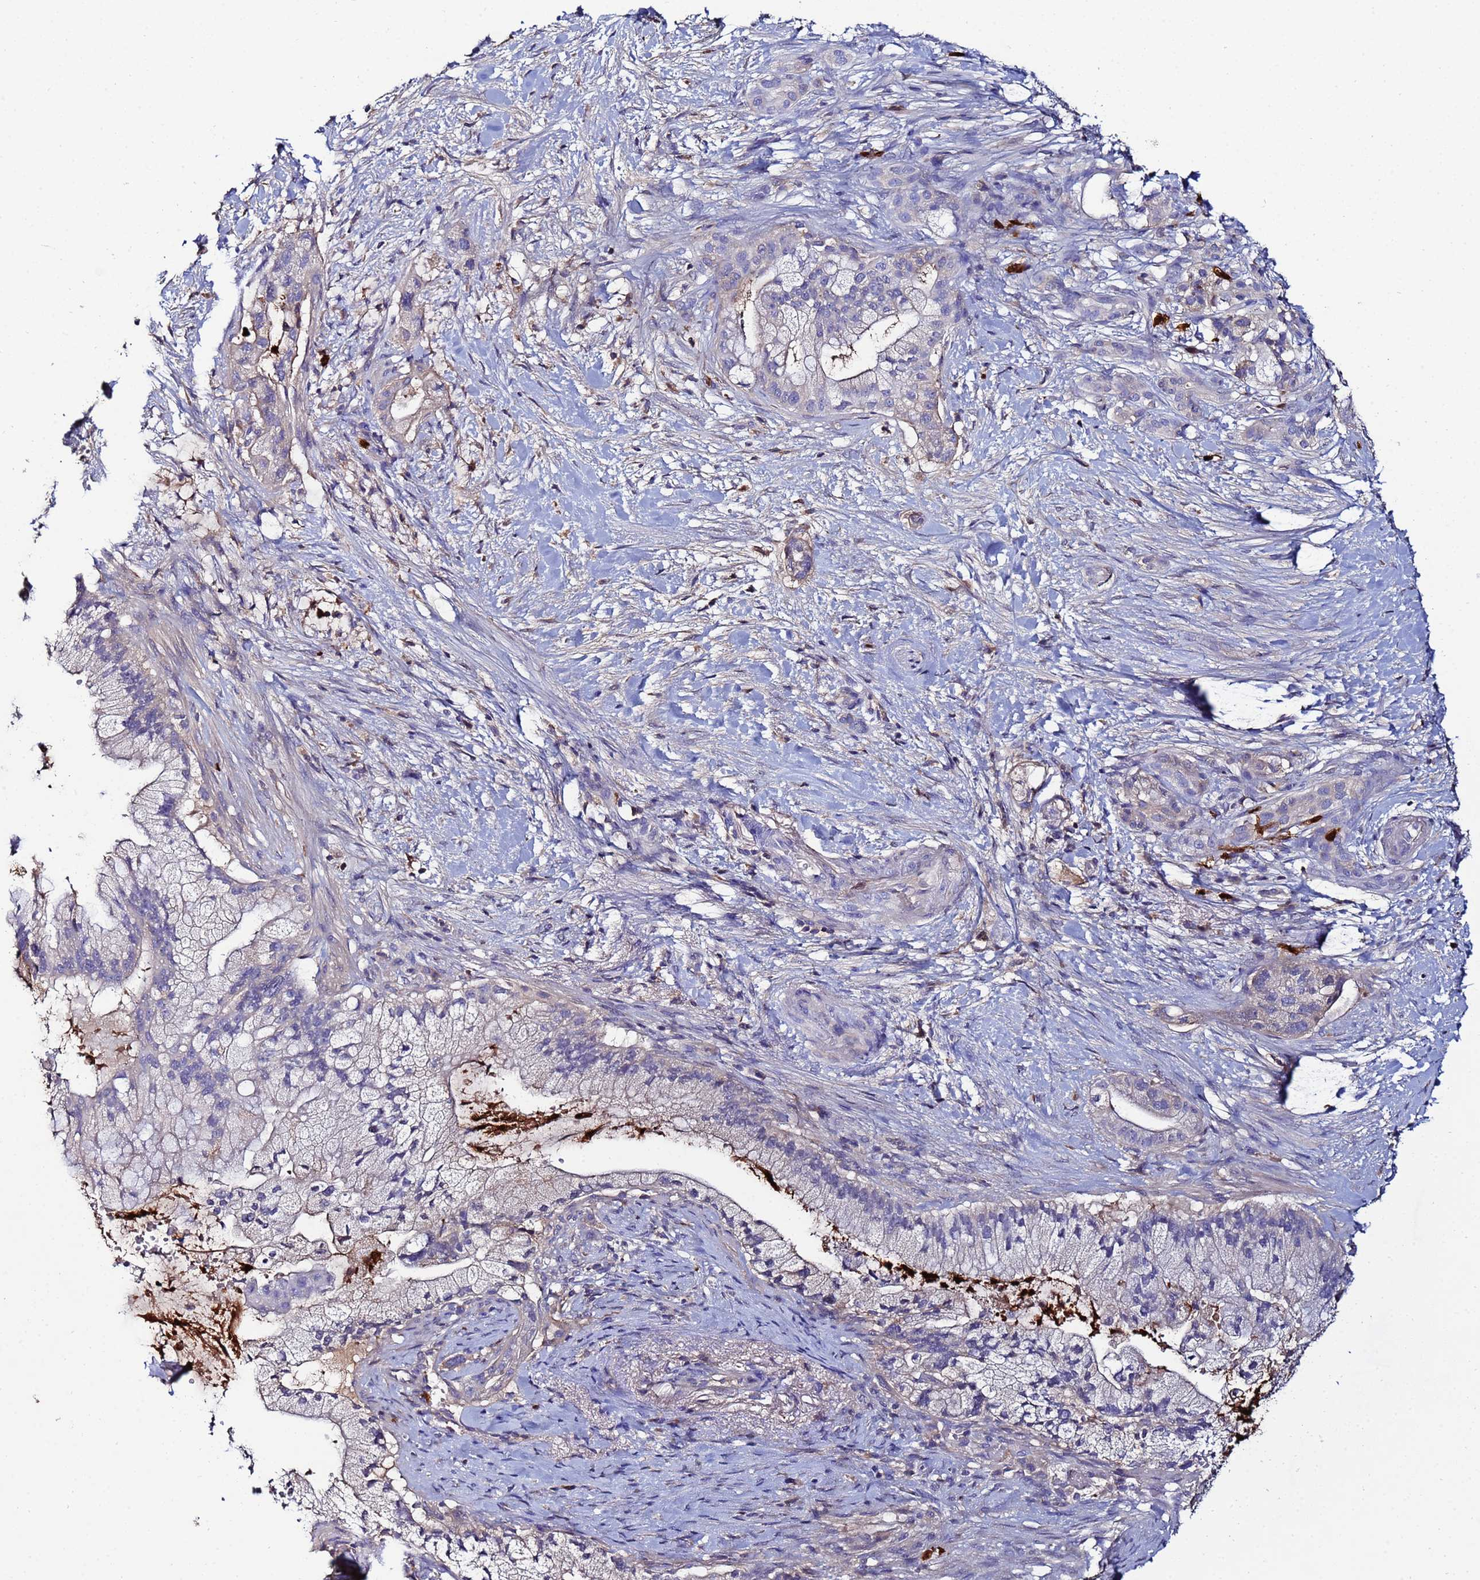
{"staining": {"intensity": "negative", "quantity": "none", "location": "none"}, "tissue": "pancreatic cancer", "cell_type": "Tumor cells", "image_type": "cancer", "snomed": [{"axis": "morphology", "description": "Adenocarcinoma, NOS"}, {"axis": "topography", "description": "Pancreas"}], "caption": "The photomicrograph shows no significant positivity in tumor cells of adenocarcinoma (pancreatic).", "gene": "TUBAL3", "patient": {"sex": "male", "age": 44}}